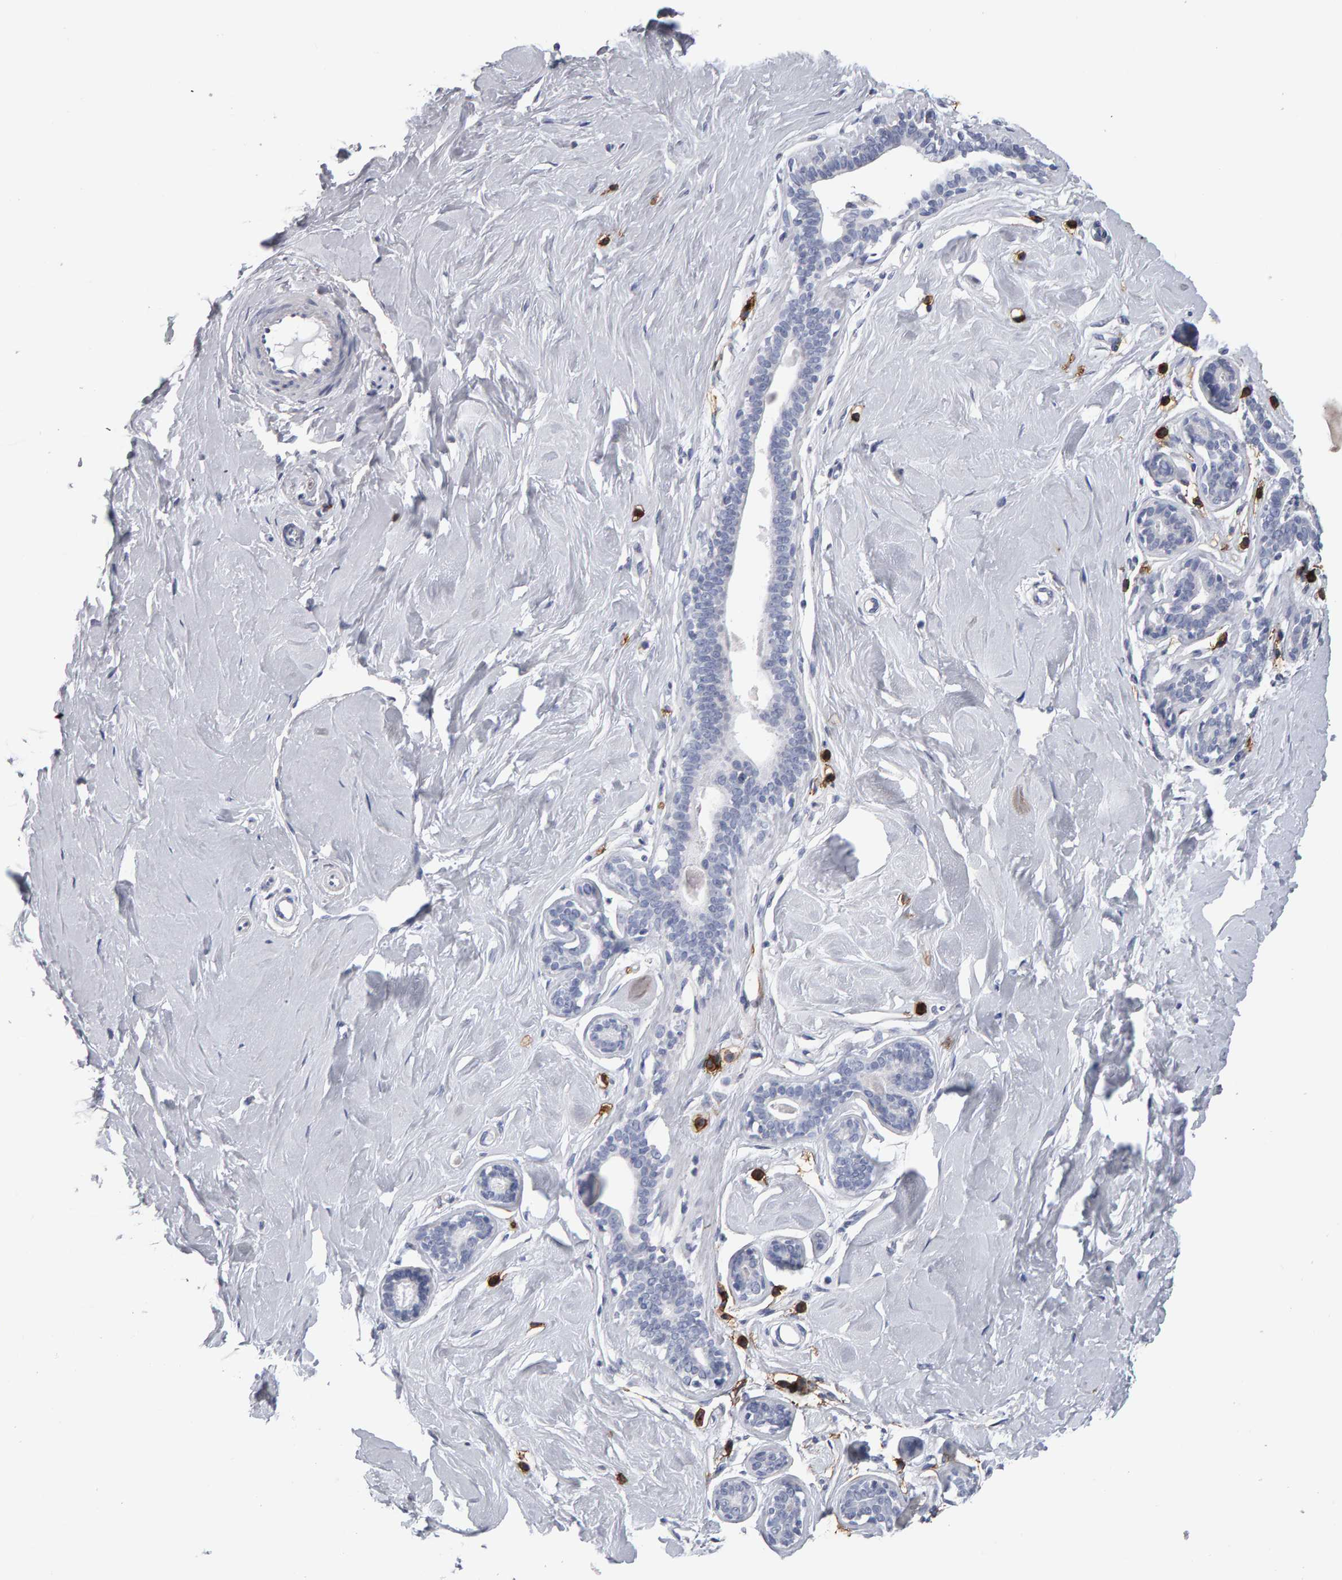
{"staining": {"intensity": "negative", "quantity": "none", "location": "none"}, "tissue": "breast", "cell_type": "Adipocytes", "image_type": "normal", "snomed": [{"axis": "morphology", "description": "Normal tissue, NOS"}, {"axis": "topography", "description": "Breast"}], "caption": "A high-resolution image shows immunohistochemistry (IHC) staining of unremarkable breast, which demonstrates no significant expression in adipocytes. The staining was performed using DAB to visualize the protein expression in brown, while the nuclei were stained in blue with hematoxylin (Magnification: 20x).", "gene": "CD38", "patient": {"sex": "female", "age": 23}}